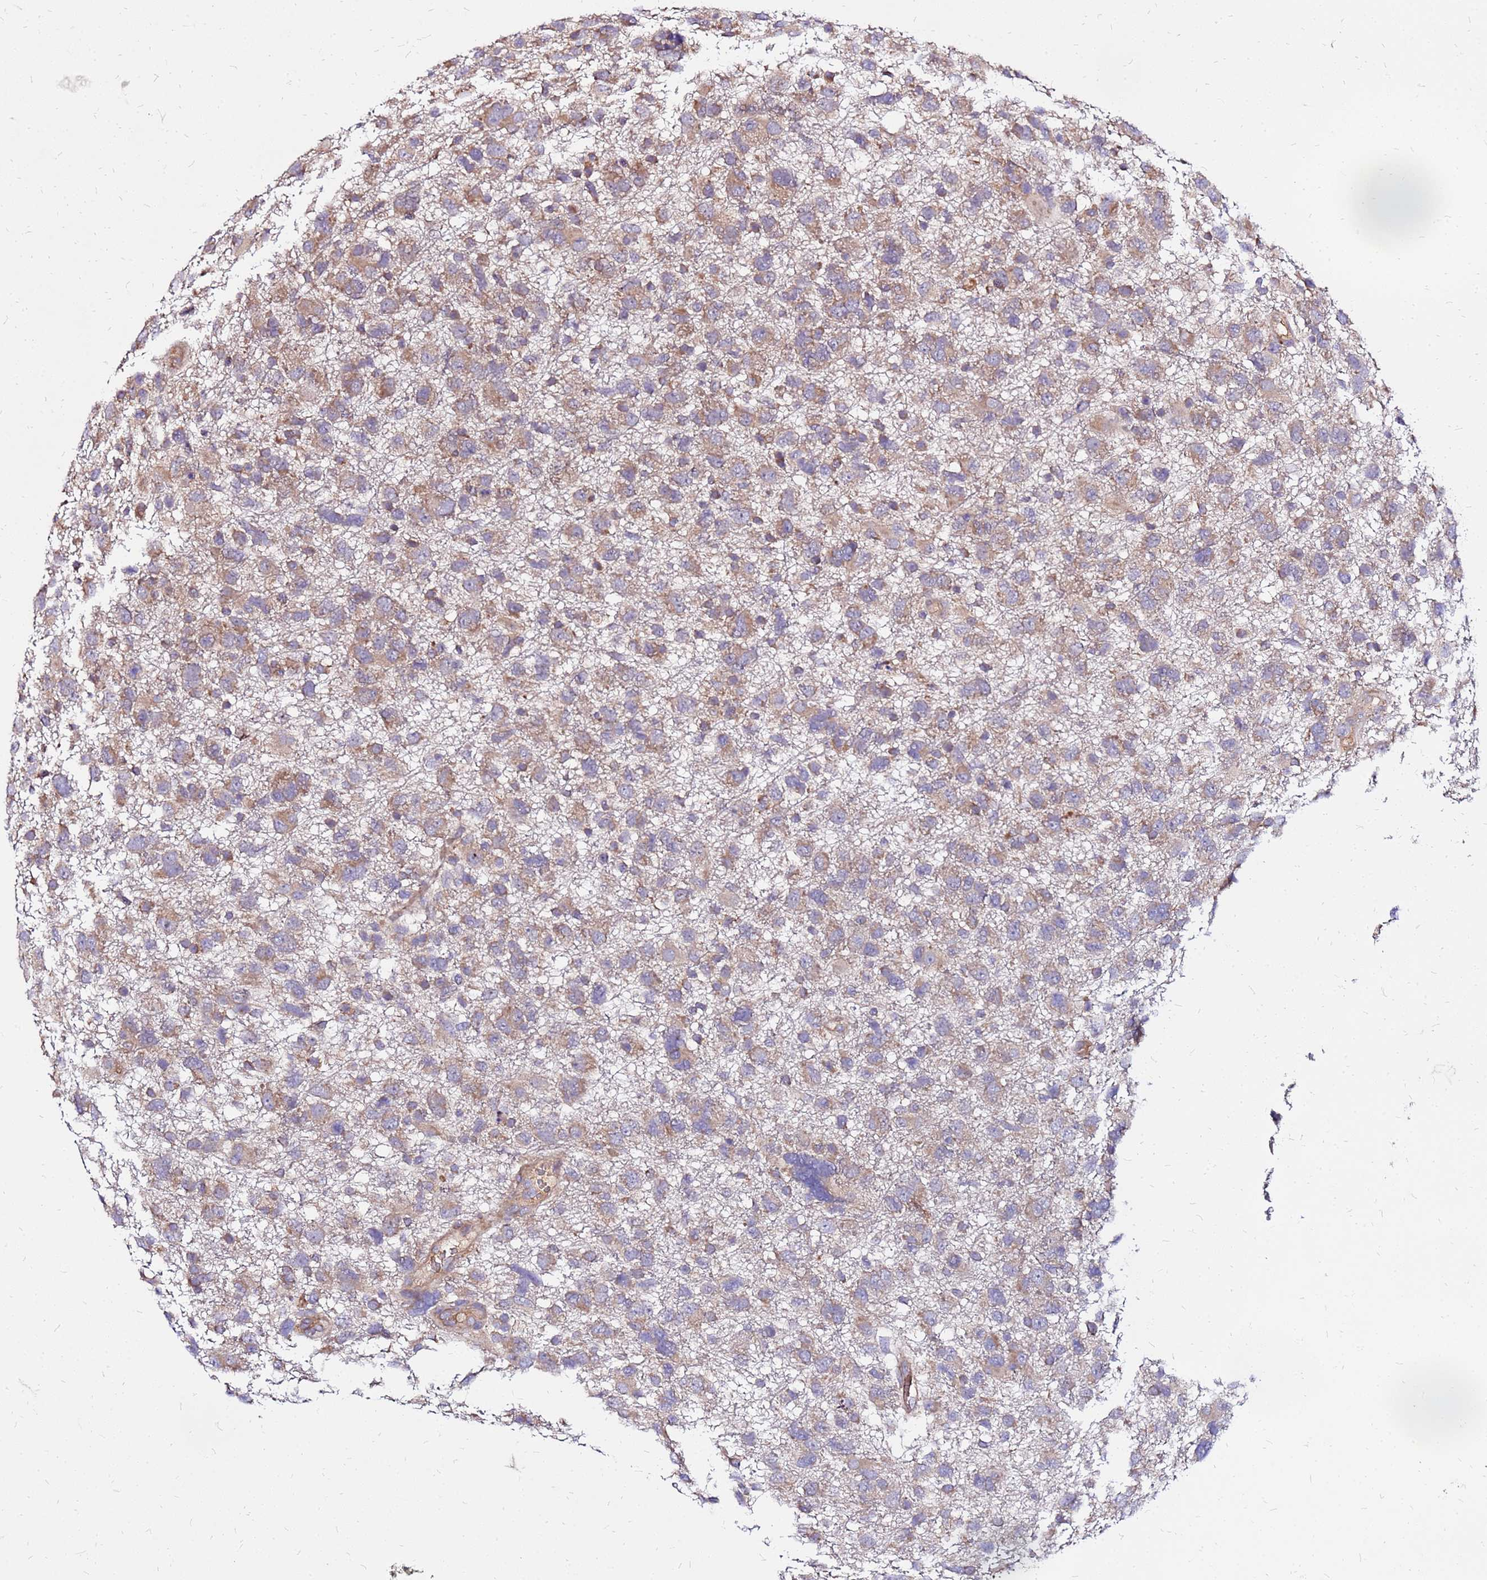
{"staining": {"intensity": "moderate", "quantity": ">75%", "location": "cytoplasmic/membranous"}, "tissue": "glioma", "cell_type": "Tumor cells", "image_type": "cancer", "snomed": [{"axis": "morphology", "description": "Glioma, malignant, High grade"}, {"axis": "topography", "description": "Brain"}], "caption": "Immunohistochemistry (IHC) of glioma displays medium levels of moderate cytoplasmic/membranous positivity in approximately >75% of tumor cells.", "gene": "VMO1", "patient": {"sex": "male", "age": 61}}